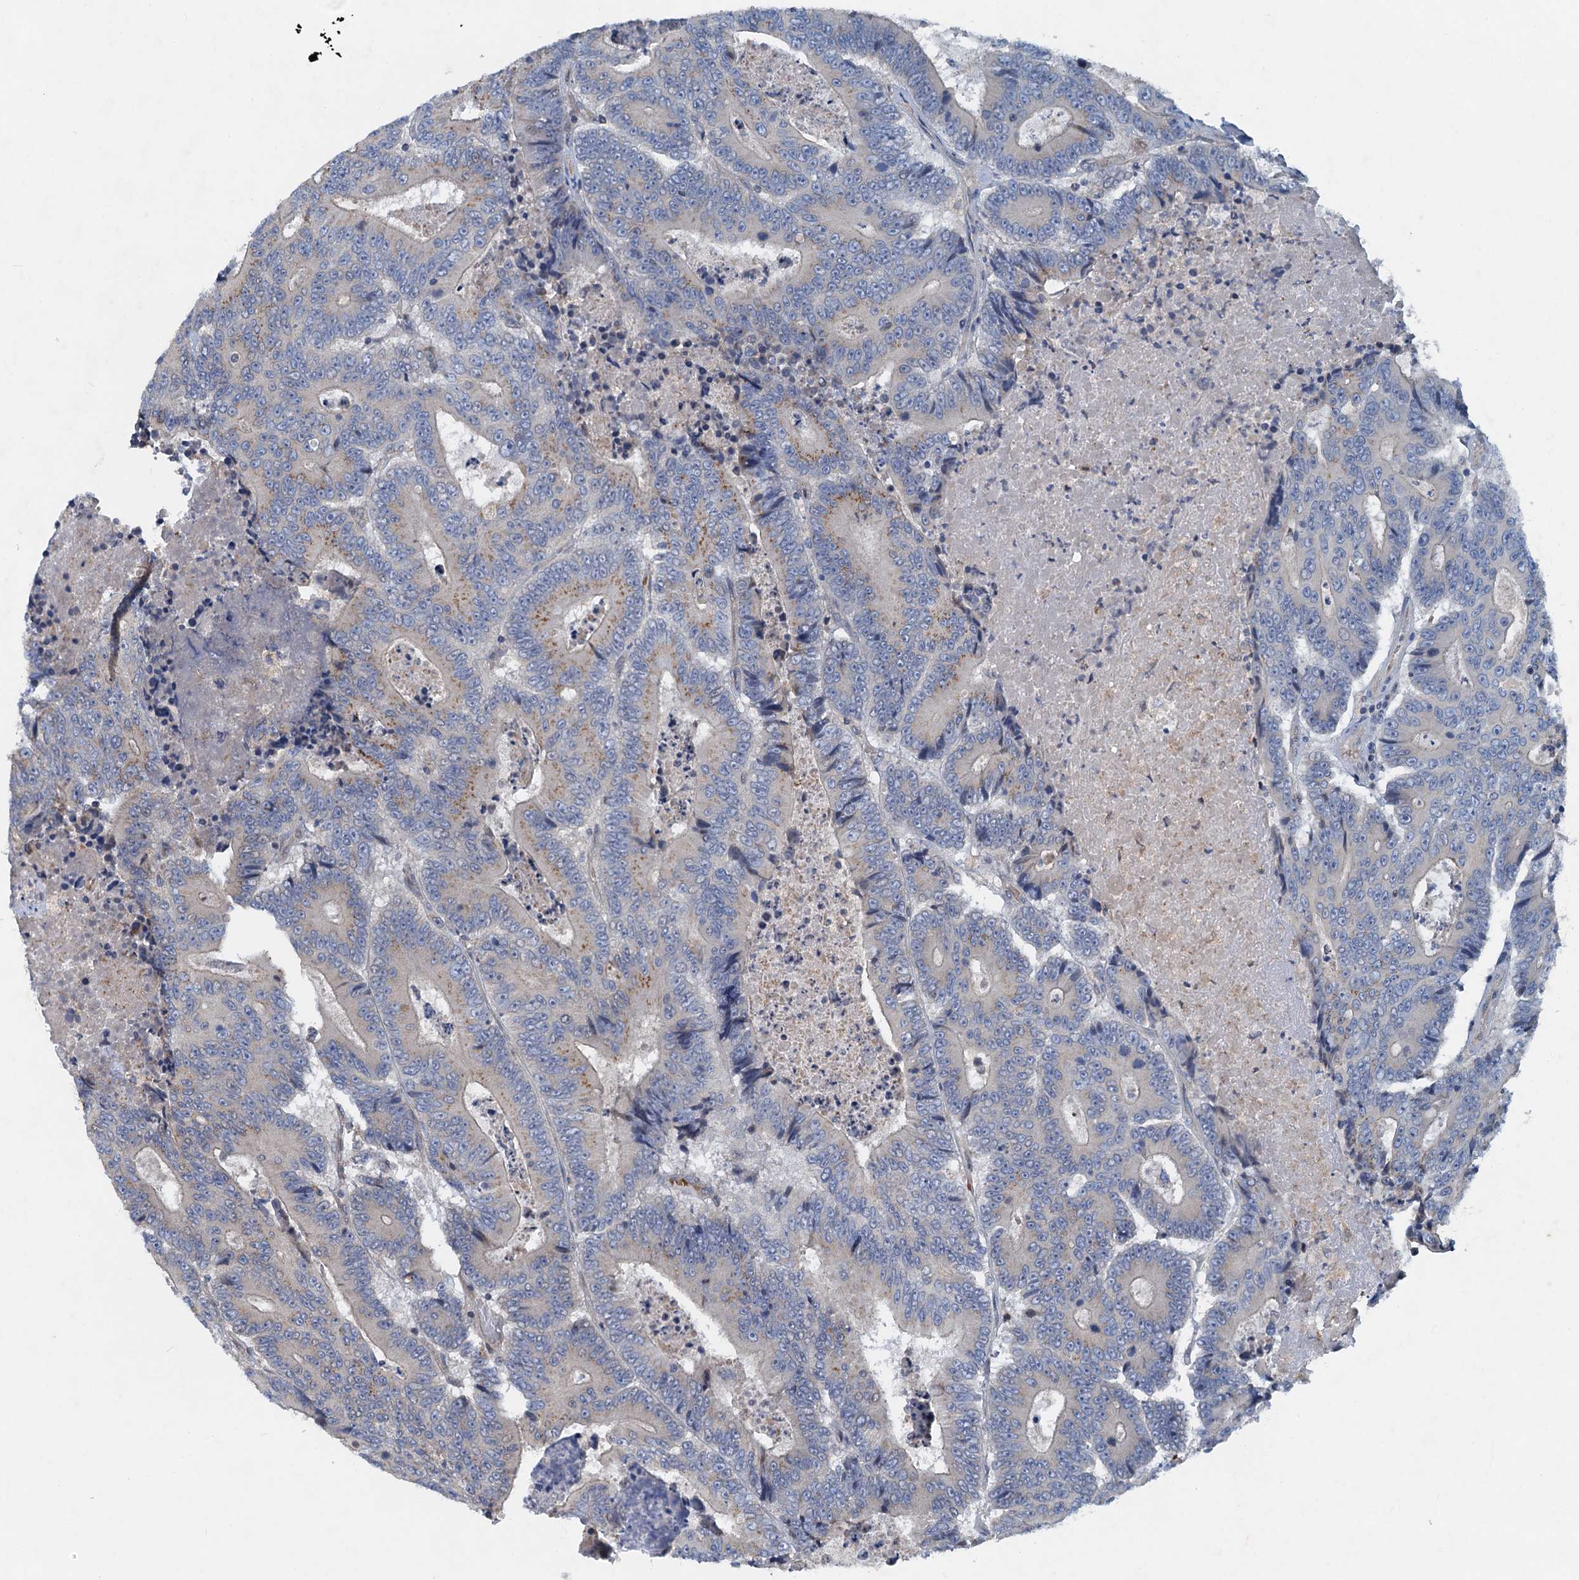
{"staining": {"intensity": "moderate", "quantity": "<25%", "location": "cytoplasmic/membranous"}, "tissue": "colorectal cancer", "cell_type": "Tumor cells", "image_type": "cancer", "snomed": [{"axis": "morphology", "description": "Adenocarcinoma, NOS"}, {"axis": "topography", "description": "Colon"}], "caption": "Protein staining of colorectal cancer tissue shows moderate cytoplasmic/membranous positivity in about <25% of tumor cells.", "gene": "NBEA", "patient": {"sex": "male", "age": 83}}